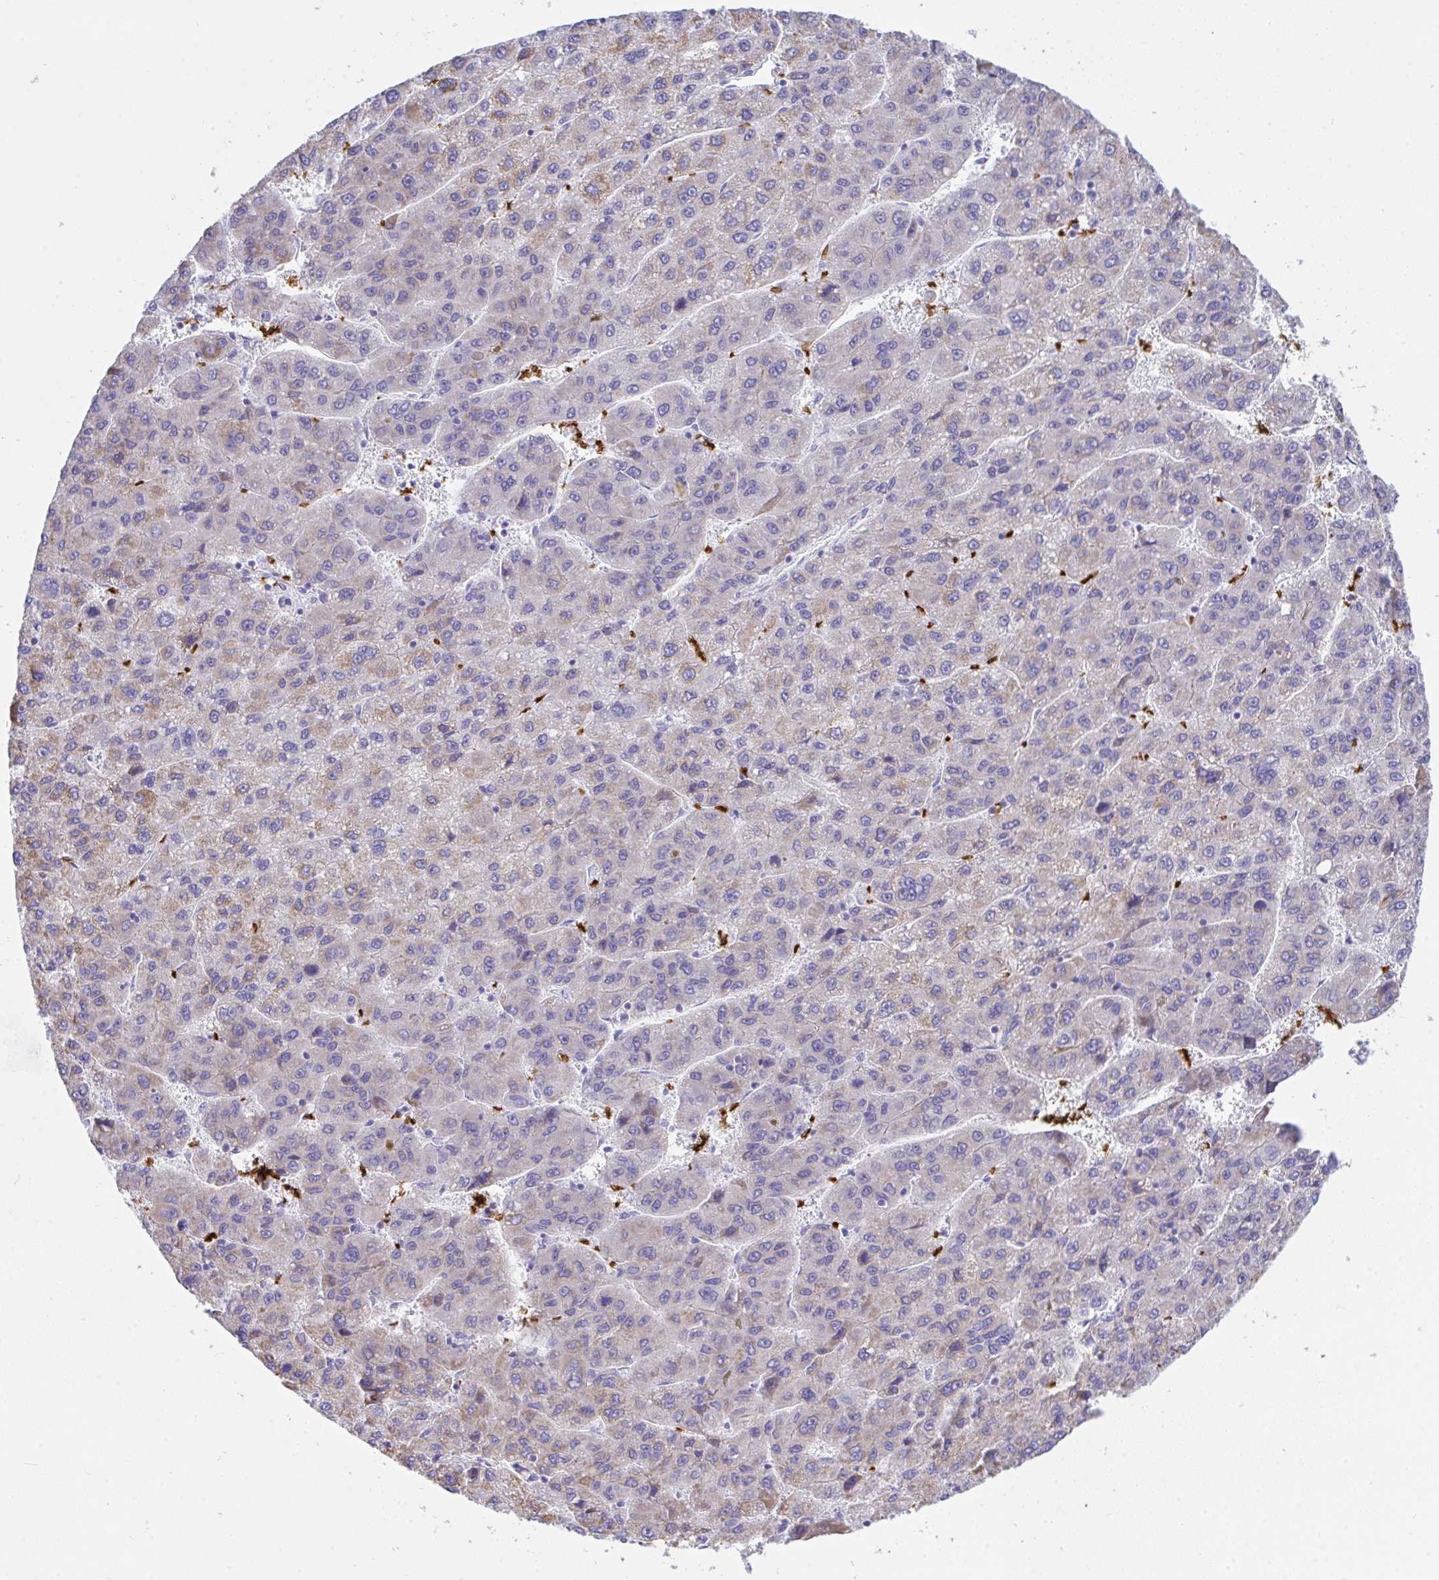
{"staining": {"intensity": "weak", "quantity": "<25%", "location": "cytoplasmic/membranous"}, "tissue": "liver cancer", "cell_type": "Tumor cells", "image_type": "cancer", "snomed": [{"axis": "morphology", "description": "Carcinoma, Hepatocellular, NOS"}, {"axis": "topography", "description": "Liver"}], "caption": "Immunohistochemical staining of human liver cancer shows no significant expression in tumor cells. Brightfield microscopy of IHC stained with DAB (brown) and hematoxylin (blue), captured at high magnification.", "gene": "ANK1", "patient": {"sex": "female", "age": 82}}